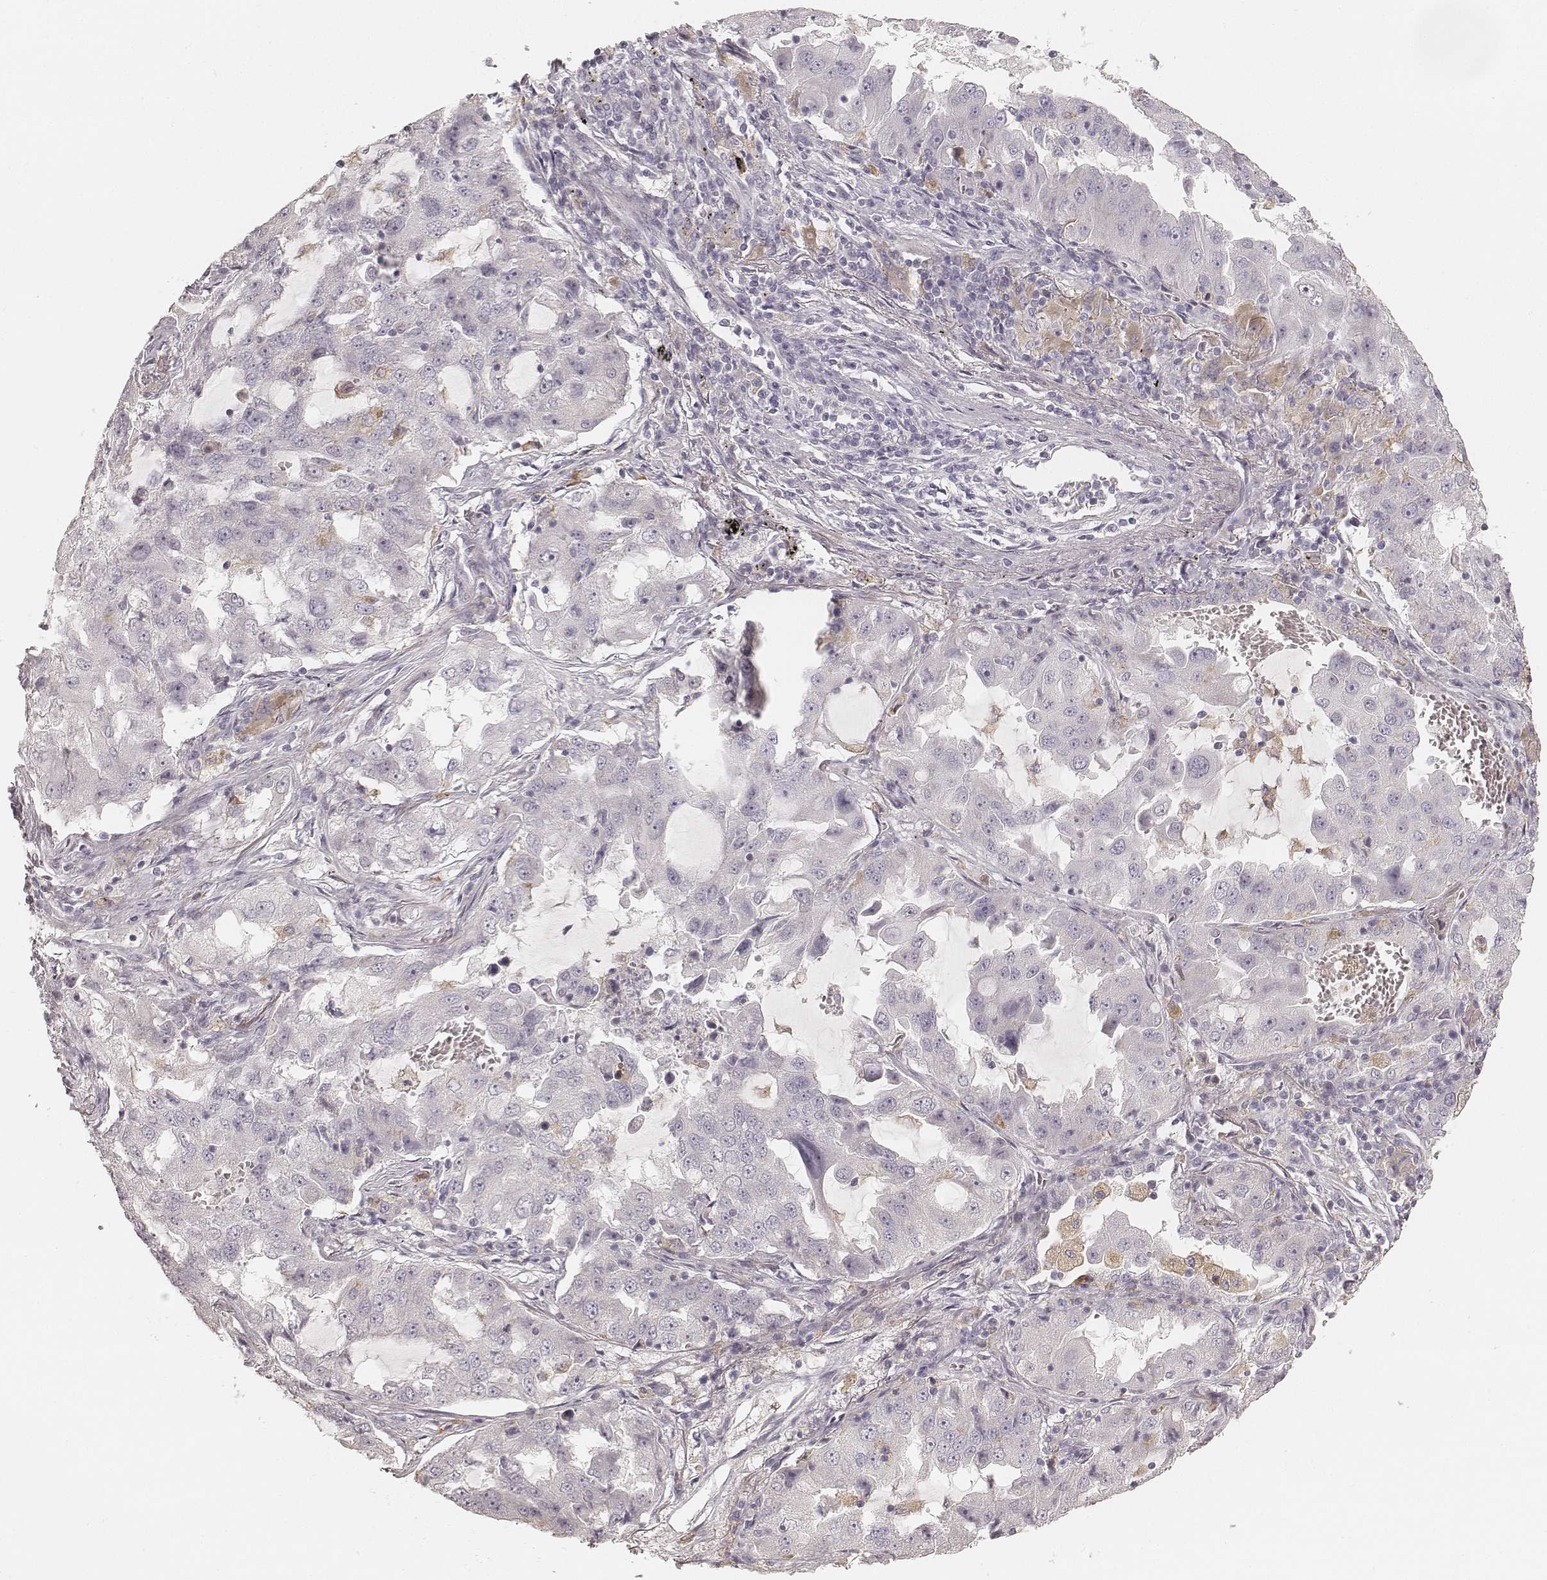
{"staining": {"intensity": "negative", "quantity": "none", "location": "none"}, "tissue": "lung cancer", "cell_type": "Tumor cells", "image_type": "cancer", "snomed": [{"axis": "morphology", "description": "Adenocarcinoma, NOS"}, {"axis": "topography", "description": "Lung"}], "caption": "The photomicrograph shows no significant expression in tumor cells of lung adenocarcinoma.", "gene": "FMNL2", "patient": {"sex": "female", "age": 61}}